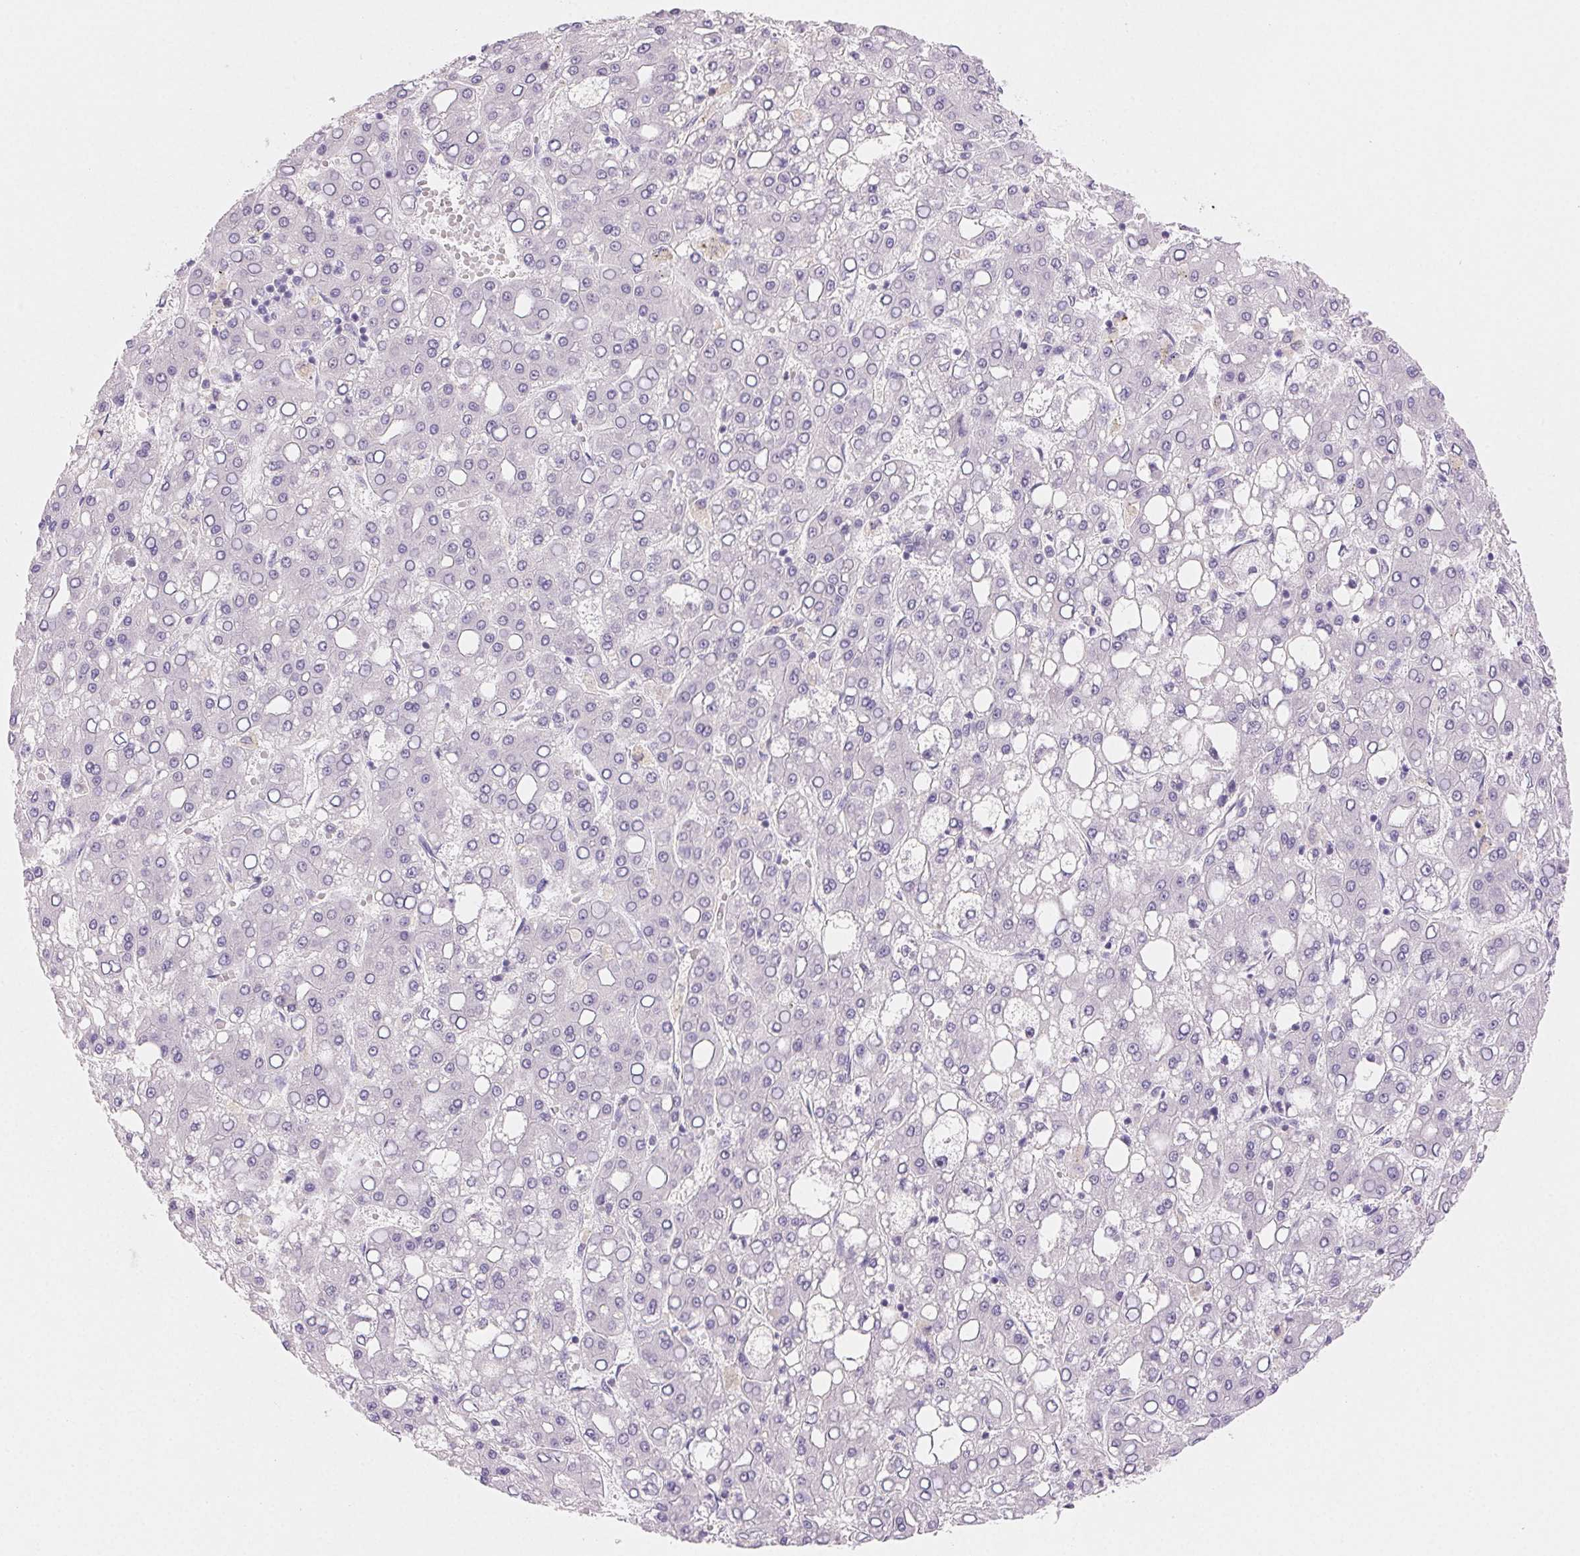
{"staining": {"intensity": "negative", "quantity": "none", "location": "none"}, "tissue": "liver cancer", "cell_type": "Tumor cells", "image_type": "cancer", "snomed": [{"axis": "morphology", "description": "Carcinoma, Hepatocellular, NOS"}, {"axis": "topography", "description": "Liver"}], "caption": "Liver cancer (hepatocellular carcinoma) stained for a protein using IHC exhibits no positivity tumor cells.", "gene": "BPIFB2", "patient": {"sex": "male", "age": 65}}